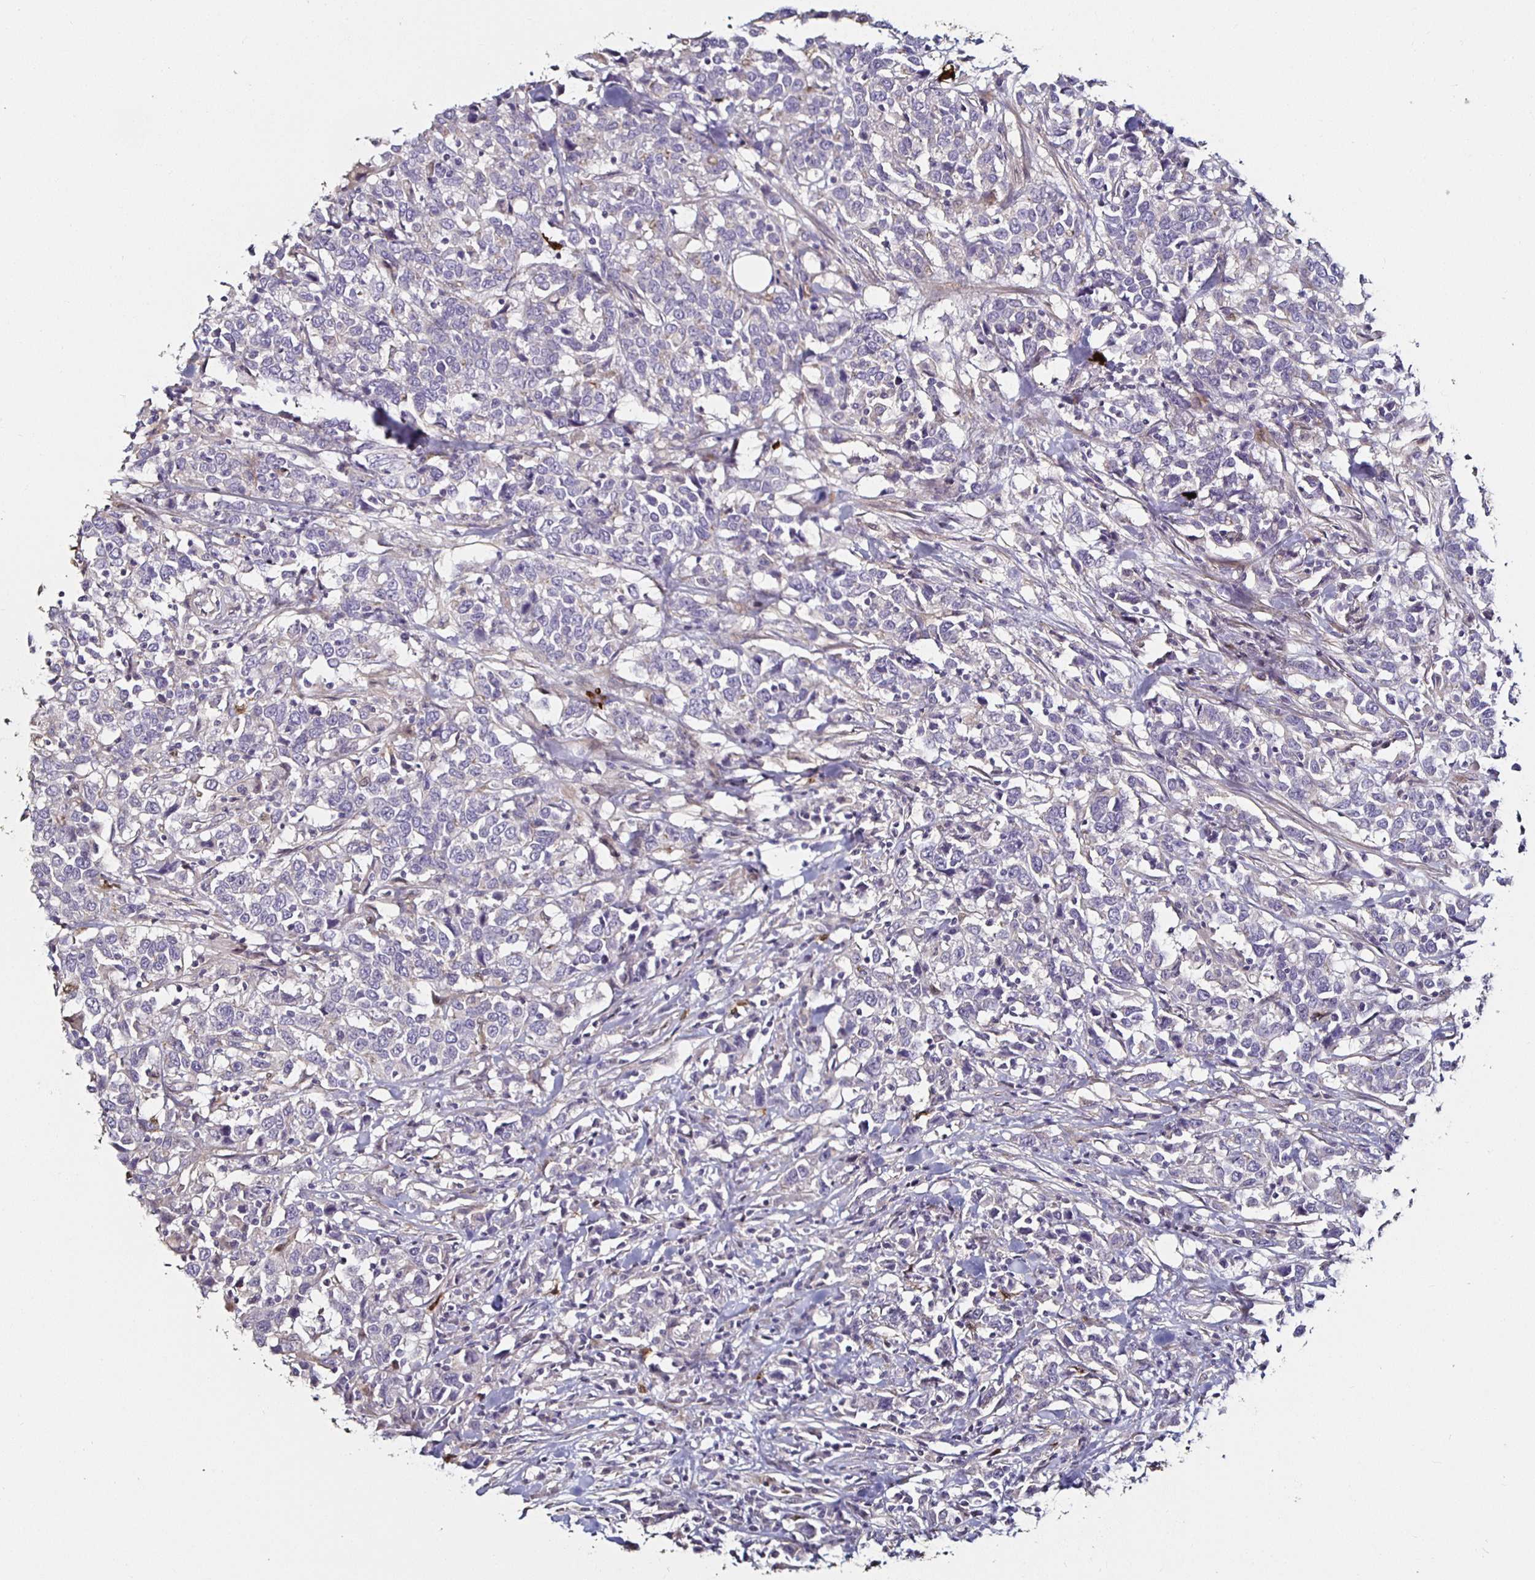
{"staining": {"intensity": "negative", "quantity": "none", "location": "none"}, "tissue": "urothelial cancer", "cell_type": "Tumor cells", "image_type": "cancer", "snomed": [{"axis": "morphology", "description": "Urothelial carcinoma, High grade"}, {"axis": "topography", "description": "Urinary bladder"}], "caption": "This is a photomicrograph of immunohistochemistry staining of urothelial carcinoma (high-grade), which shows no positivity in tumor cells.", "gene": "TLR4", "patient": {"sex": "male", "age": 61}}